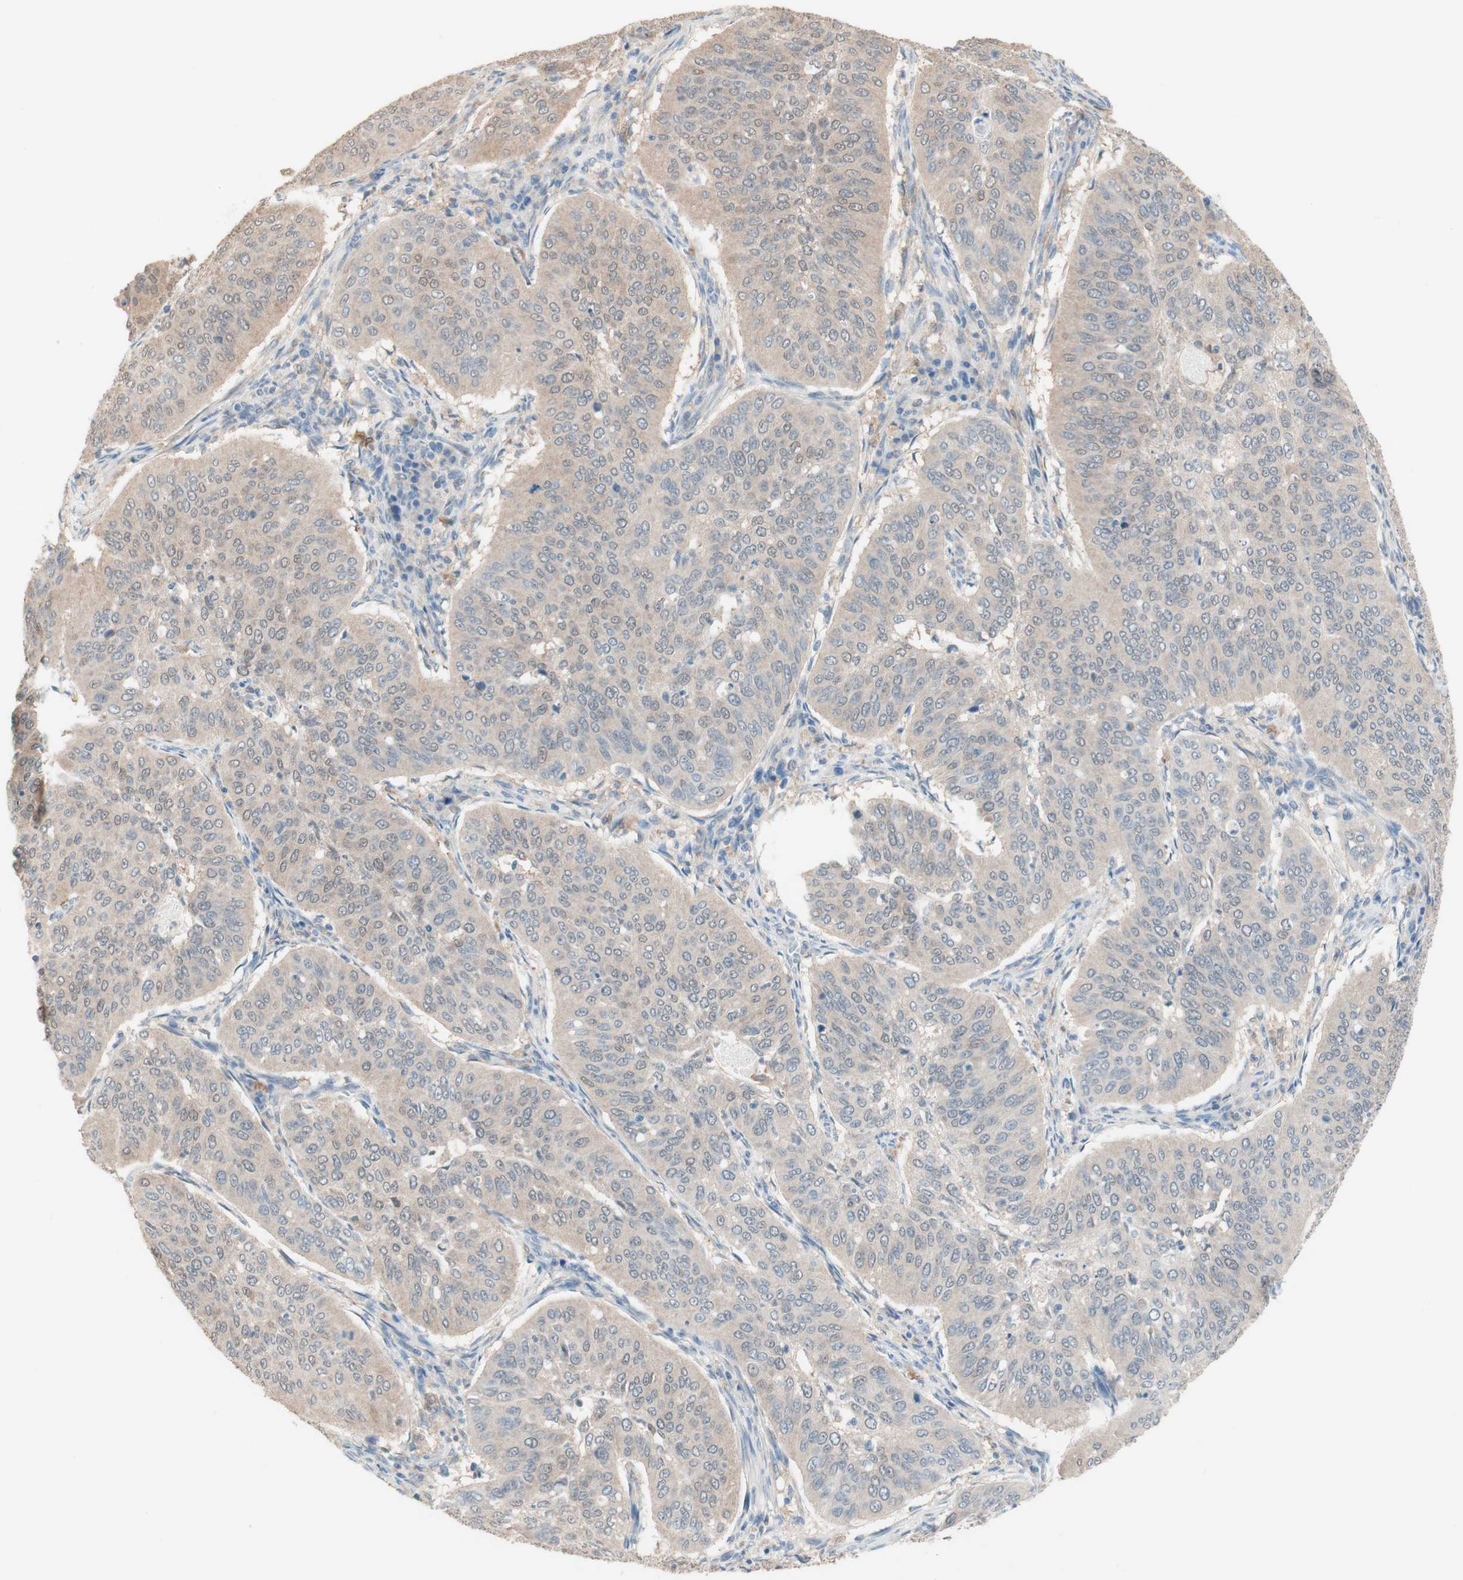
{"staining": {"intensity": "weak", "quantity": ">75%", "location": "cytoplasmic/membranous"}, "tissue": "cervical cancer", "cell_type": "Tumor cells", "image_type": "cancer", "snomed": [{"axis": "morphology", "description": "Normal tissue, NOS"}, {"axis": "morphology", "description": "Squamous cell carcinoma, NOS"}, {"axis": "topography", "description": "Cervix"}], "caption": "Cervical cancer tissue shows weak cytoplasmic/membranous expression in about >75% of tumor cells, visualized by immunohistochemistry.", "gene": "COMT", "patient": {"sex": "female", "age": 39}}